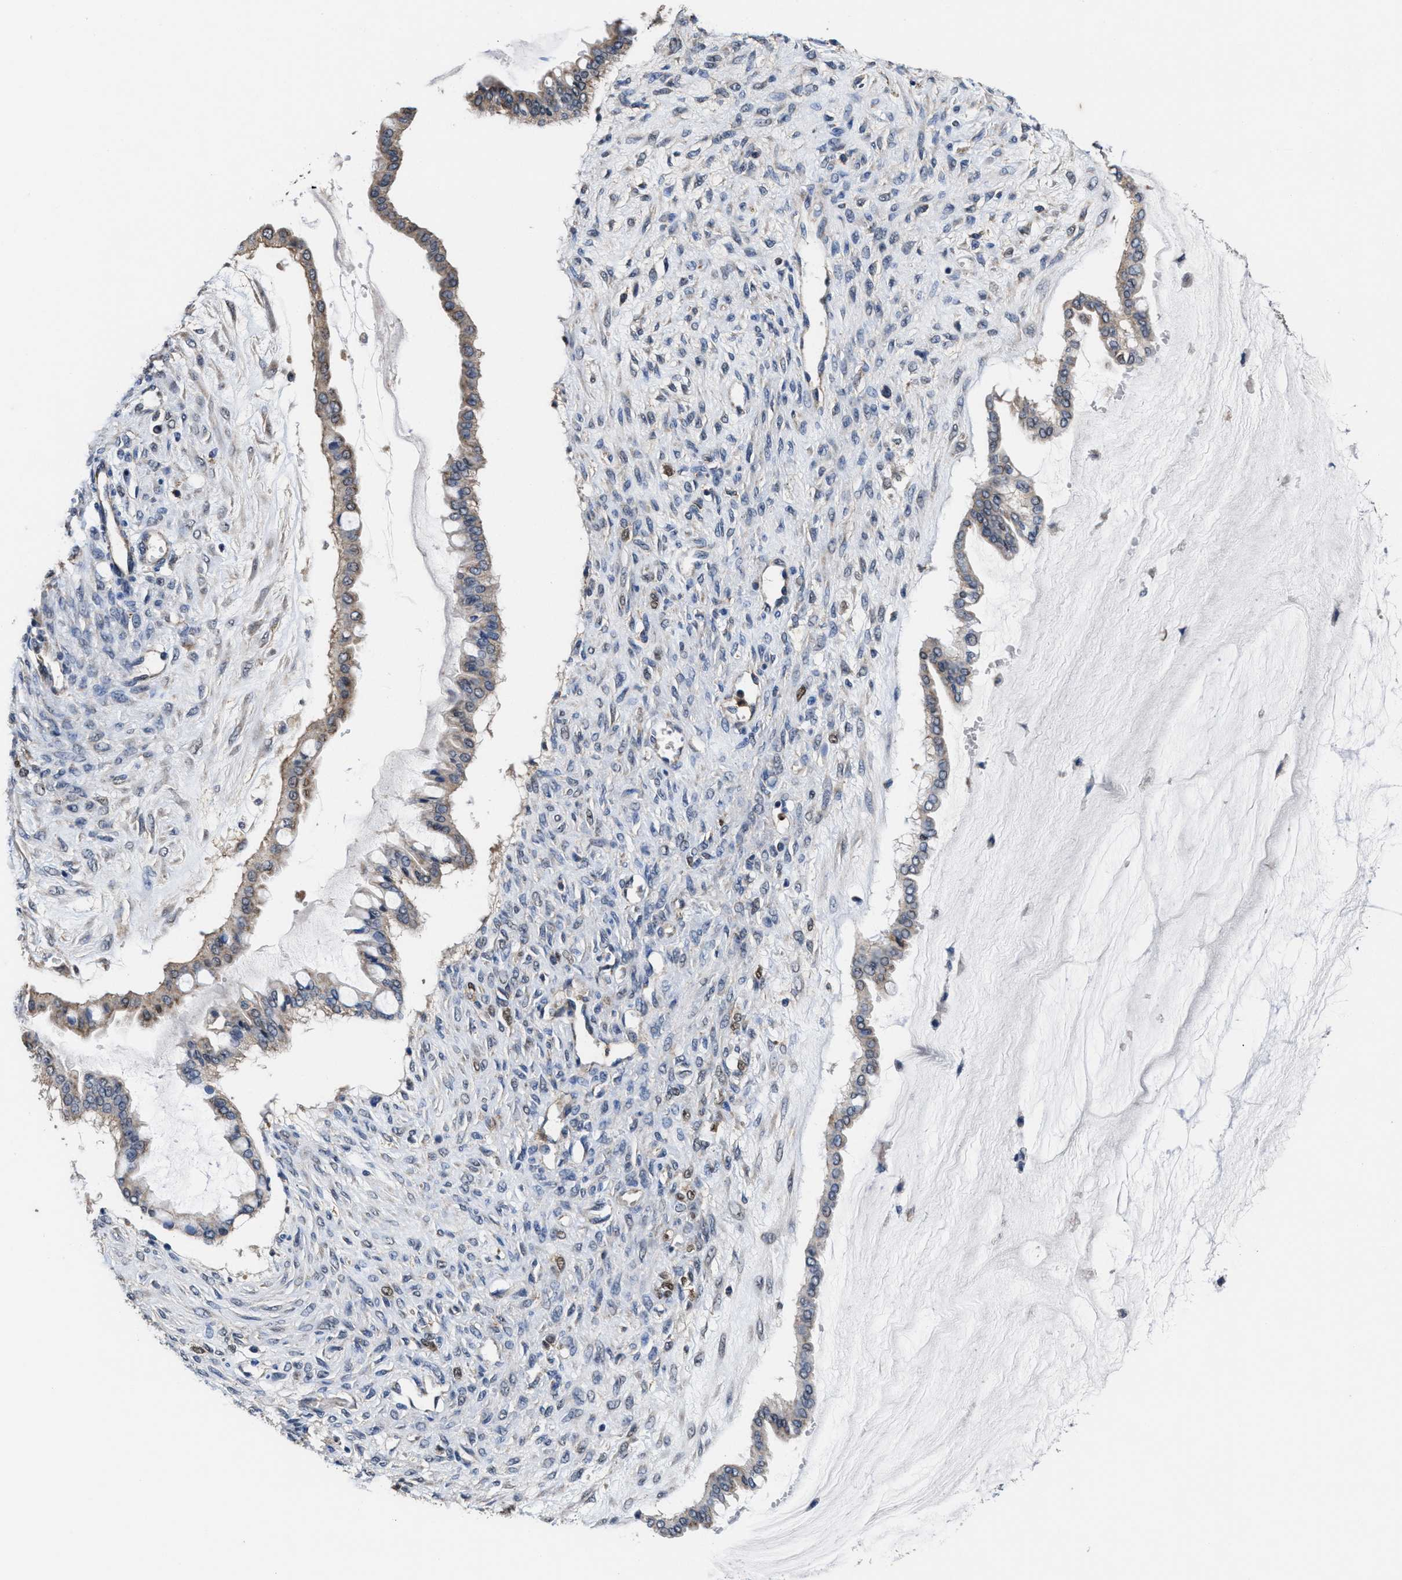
{"staining": {"intensity": "weak", "quantity": "25%-75%", "location": "cytoplasmic/membranous"}, "tissue": "ovarian cancer", "cell_type": "Tumor cells", "image_type": "cancer", "snomed": [{"axis": "morphology", "description": "Cystadenocarcinoma, mucinous, NOS"}, {"axis": "topography", "description": "Ovary"}], "caption": "Tumor cells exhibit low levels of weak cytoplasmic/membranous expression in about 25%-75% of cells in ovarian mucinous cystadenocarcinoma. The protein is shown in brown color, while the nuclei are stained blue.", "gene": "ACLY", "patient": {"sex": "female", "age": 73}}